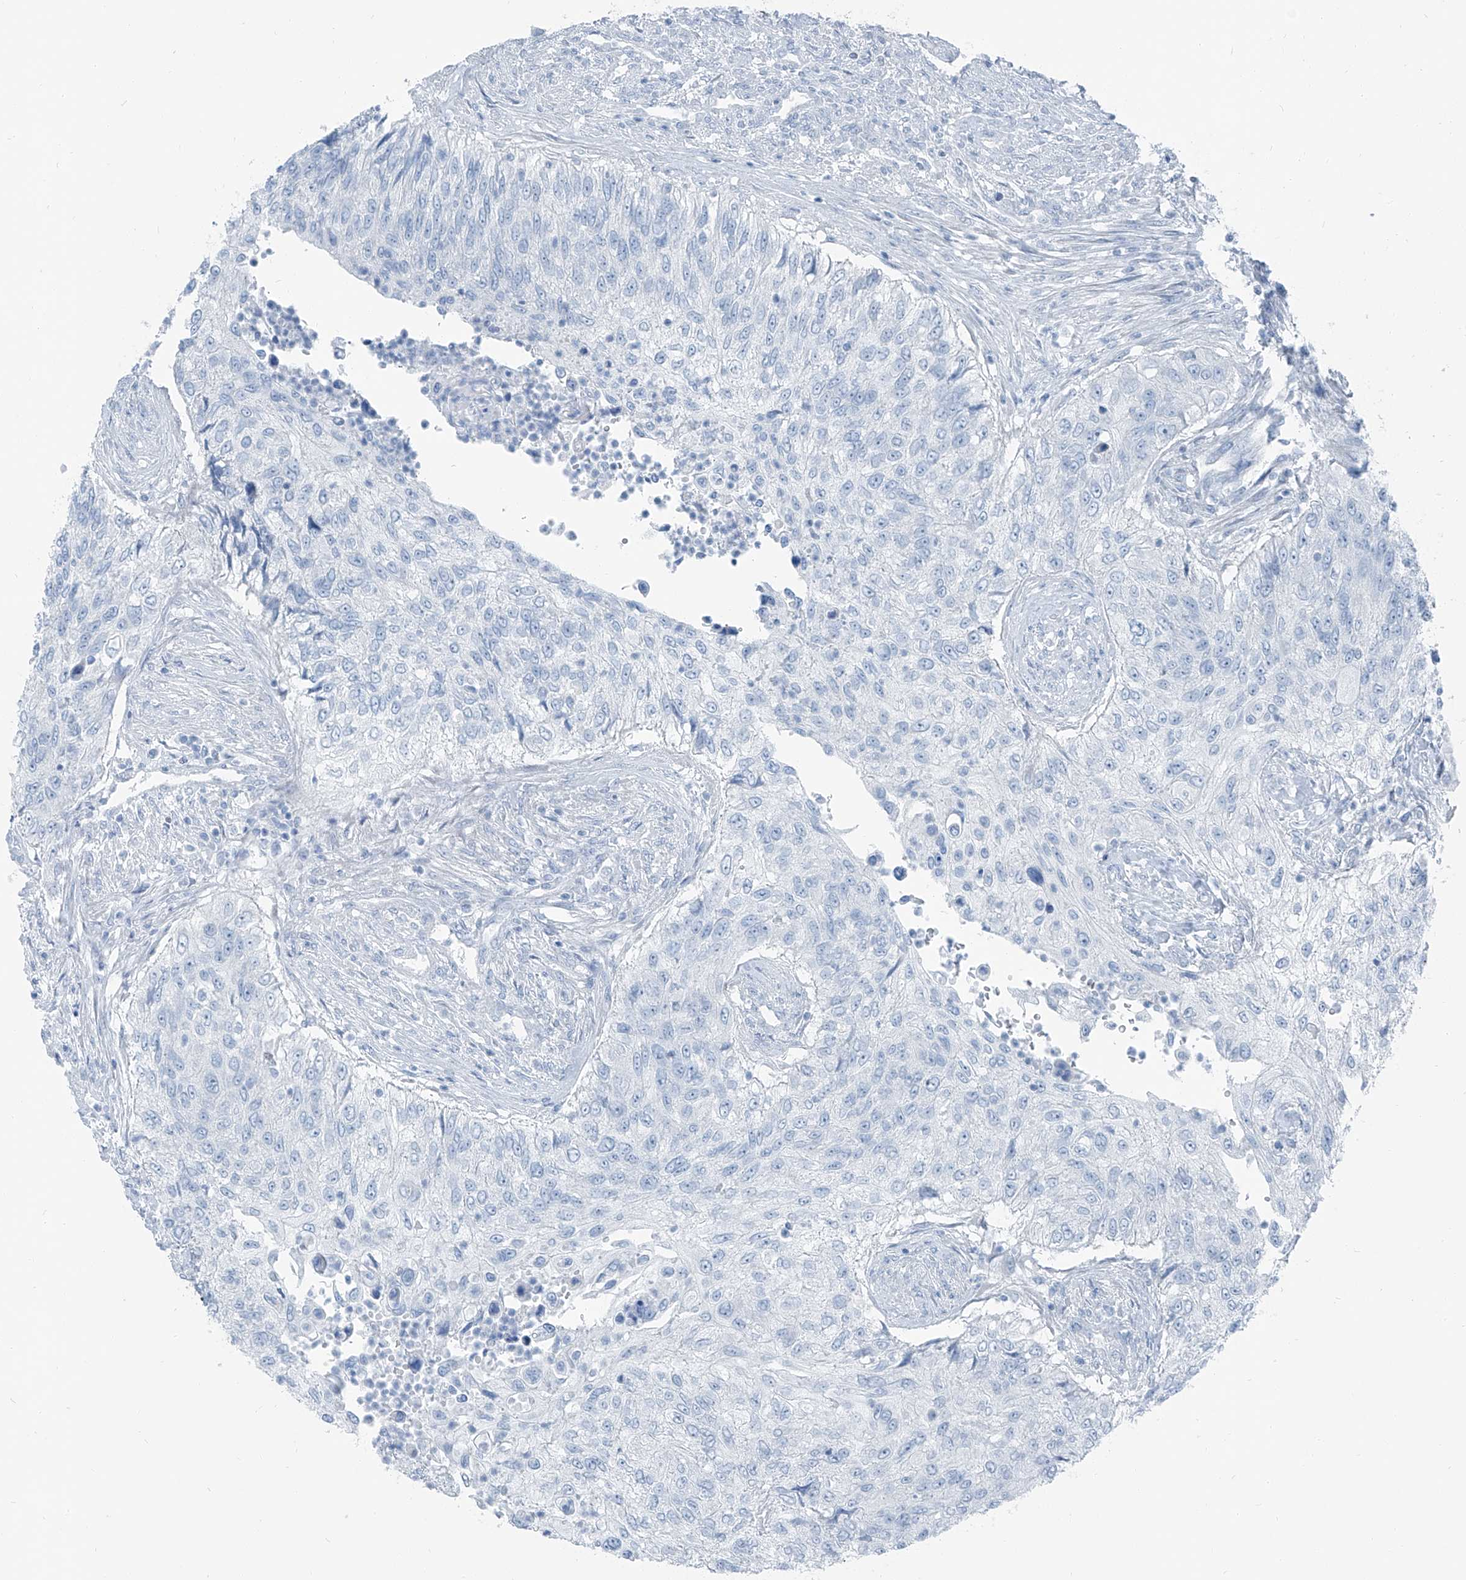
{"staining": {"intensity": "negative", "quantity": "none", "location": "none"}, "tissue": "urothelial cancer", "cell_type": "Tumor cells", "image_type": "cancer", "snomed": [{"axis": "morphology", "description": "Urothelial carcinoma, High grade"}, {"axis": "topography", "description": "Urinary bladder"}], "caption": "This is a photomicrograph of immunohistochemistry staining of high-grade urothelial carcinoma, which shows no staining in tumor cells. The staining is performed using DAB brown chromogen with nuclei counter-stained in using hematoxylin.", "gene": "RGN", "patient": {"sex": "female", "age": 60}}